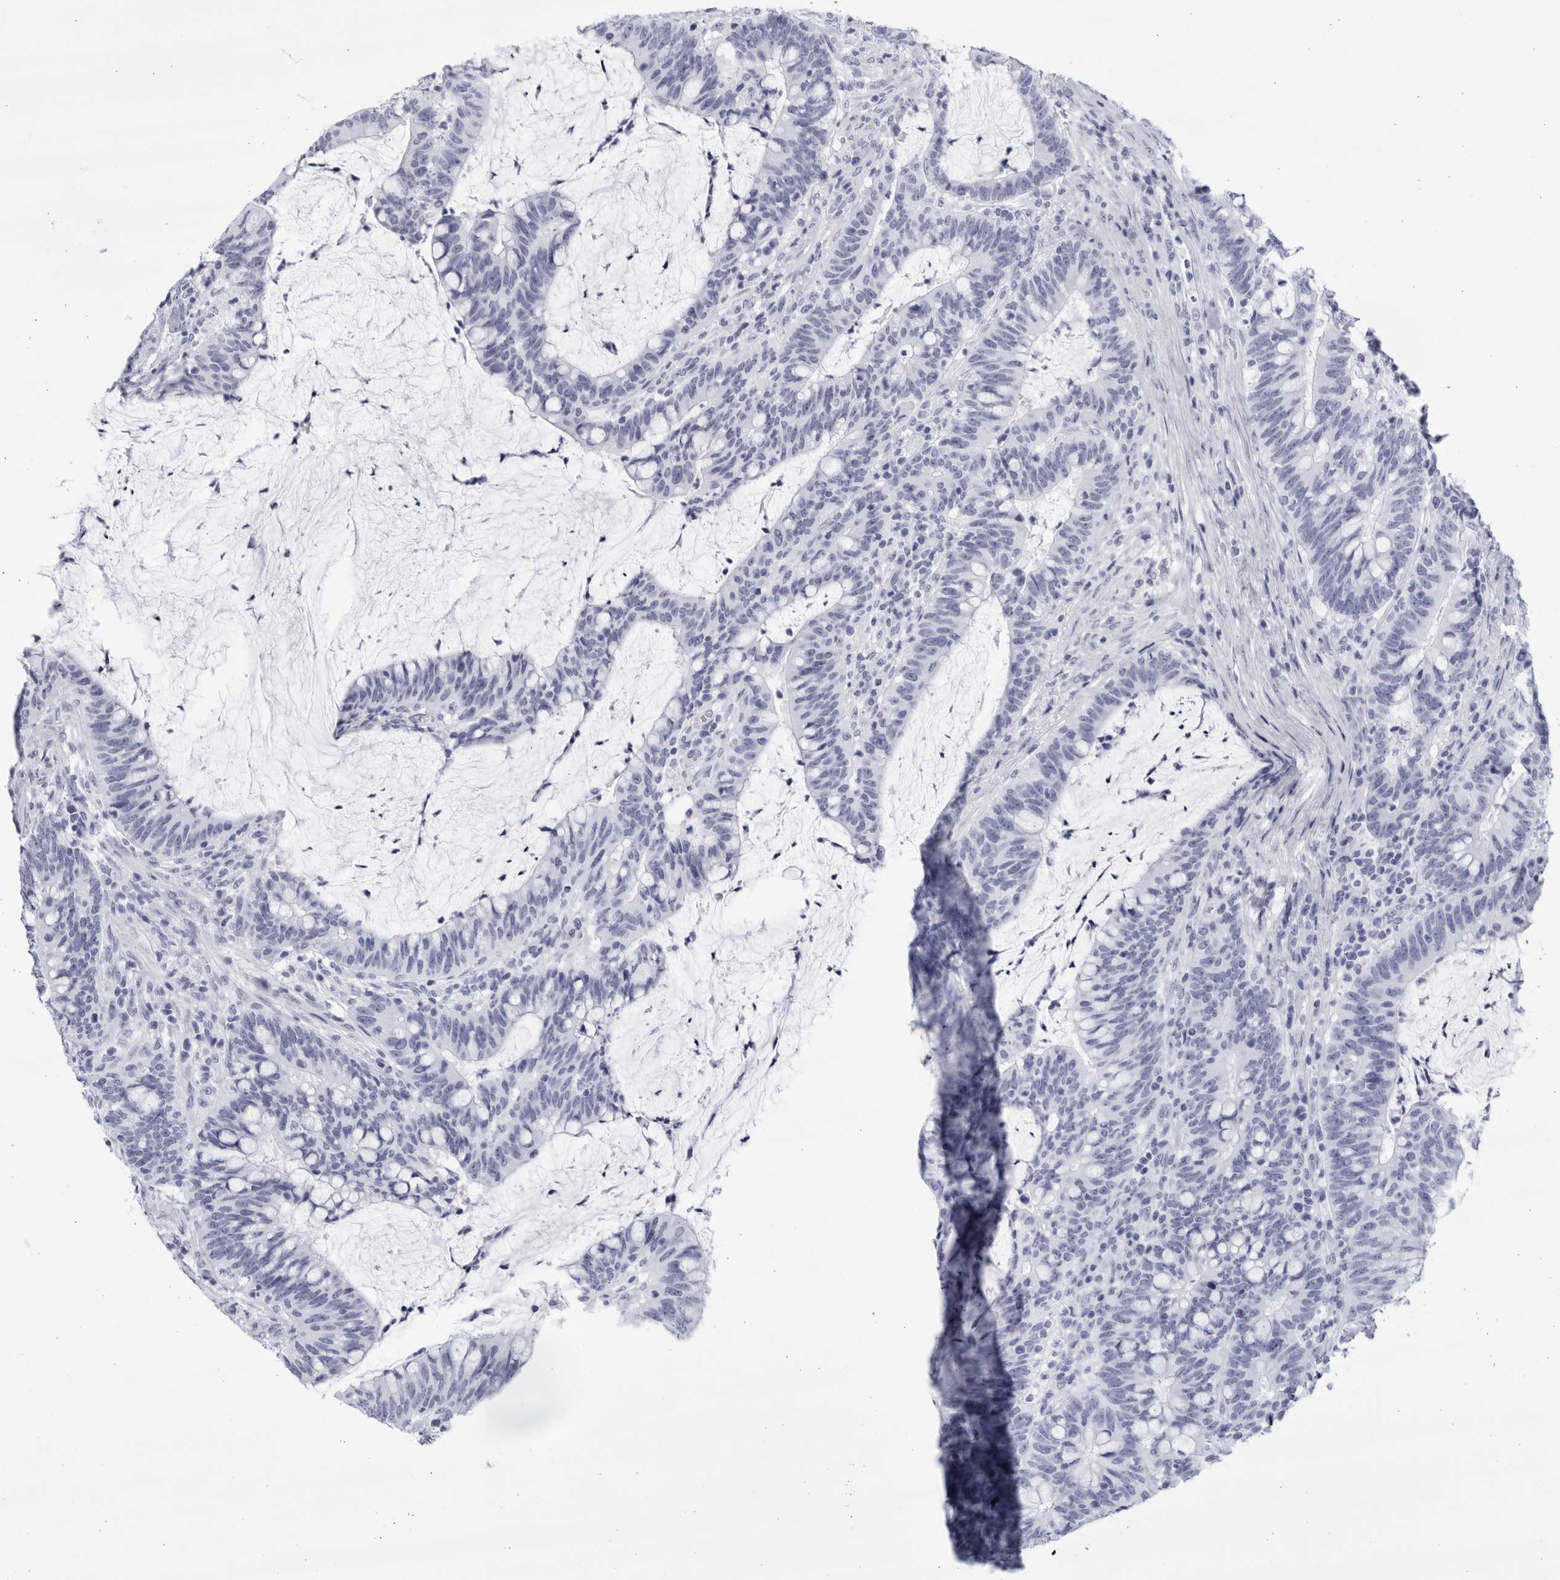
{"staining": {"intensity": "negative", "quantity": "none", "location": "none"}, "tissue": "colorectal cancer", "cell_type": "Tumor cells", "image_type": "cancer", "snomed": [{"axis": "morphology", "description": "Adenocarcinoma, NOS"}, {"axis": "topography", "description": "Colon"}], "caption": "A photomicrograph of human colorectal cancer is negative for staining in tumor cells. The staining is performed using DAB brown chromogen with nuclei counter-stained in using hematoxylin.", "gene": "CCDC181", "patient": {"sex": "female", "age": 66}}